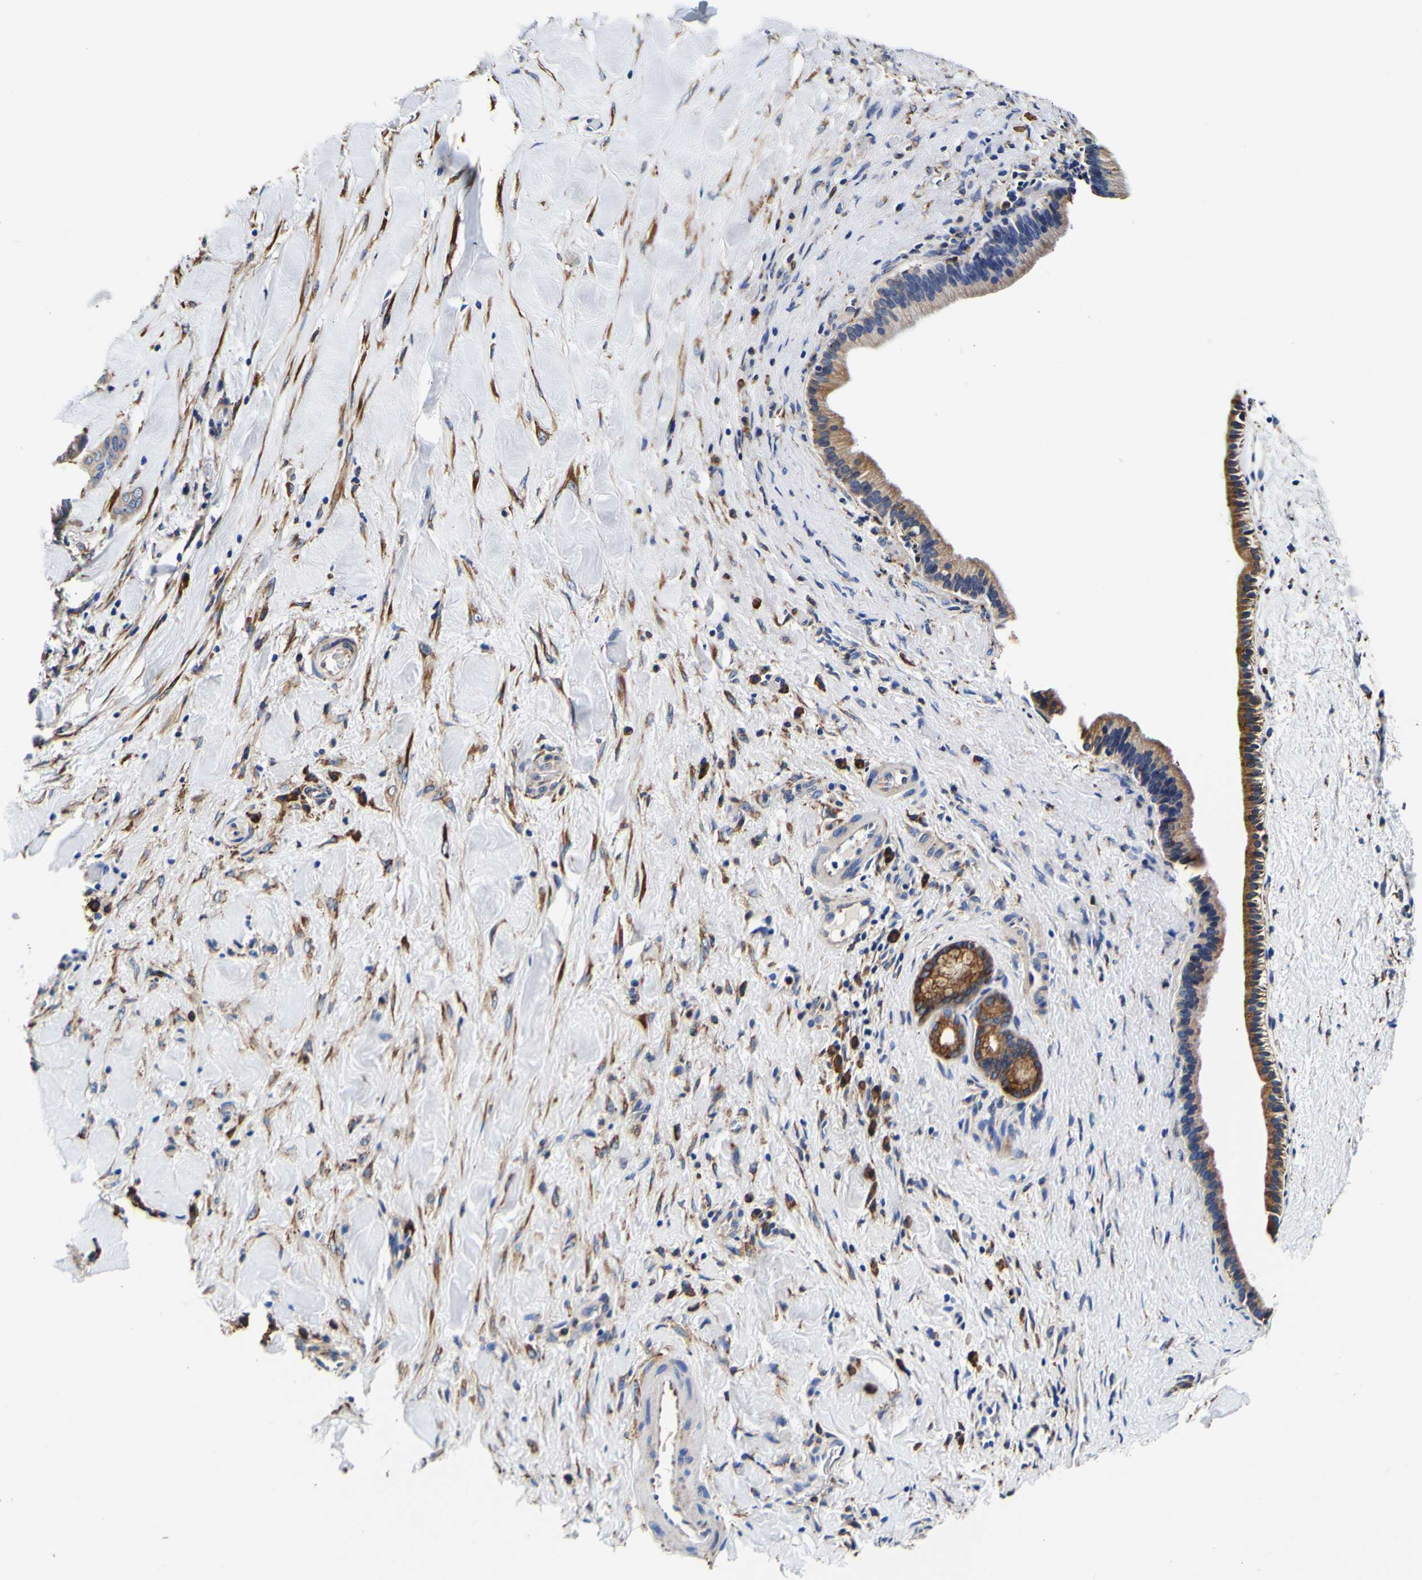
{"staining": {"intensity": "moderate", "quantity": ">75%", "location": "cytoplasmic/membranous"}, "tissue": "liver cancer", "cell_type": "Tumor cells", "image_type": "cancer", "snomed": [{"axis": "morphology", "description": "Cholangiocarcinoma"}, {"axis": "topography", "description": "Liver"}], "caption": "A high-resolution histopathology image shows immunohistochemistry staining of liver cancer (cholangiocarcinoma), which shows moderate cytoplasmic/membranous expression in approximately >75% of tumor cells. (Brightfield microscopy of DAB IHC at high magnification).", "gene": "P4HB", "patient": {"sex": "female", "age": 67}}